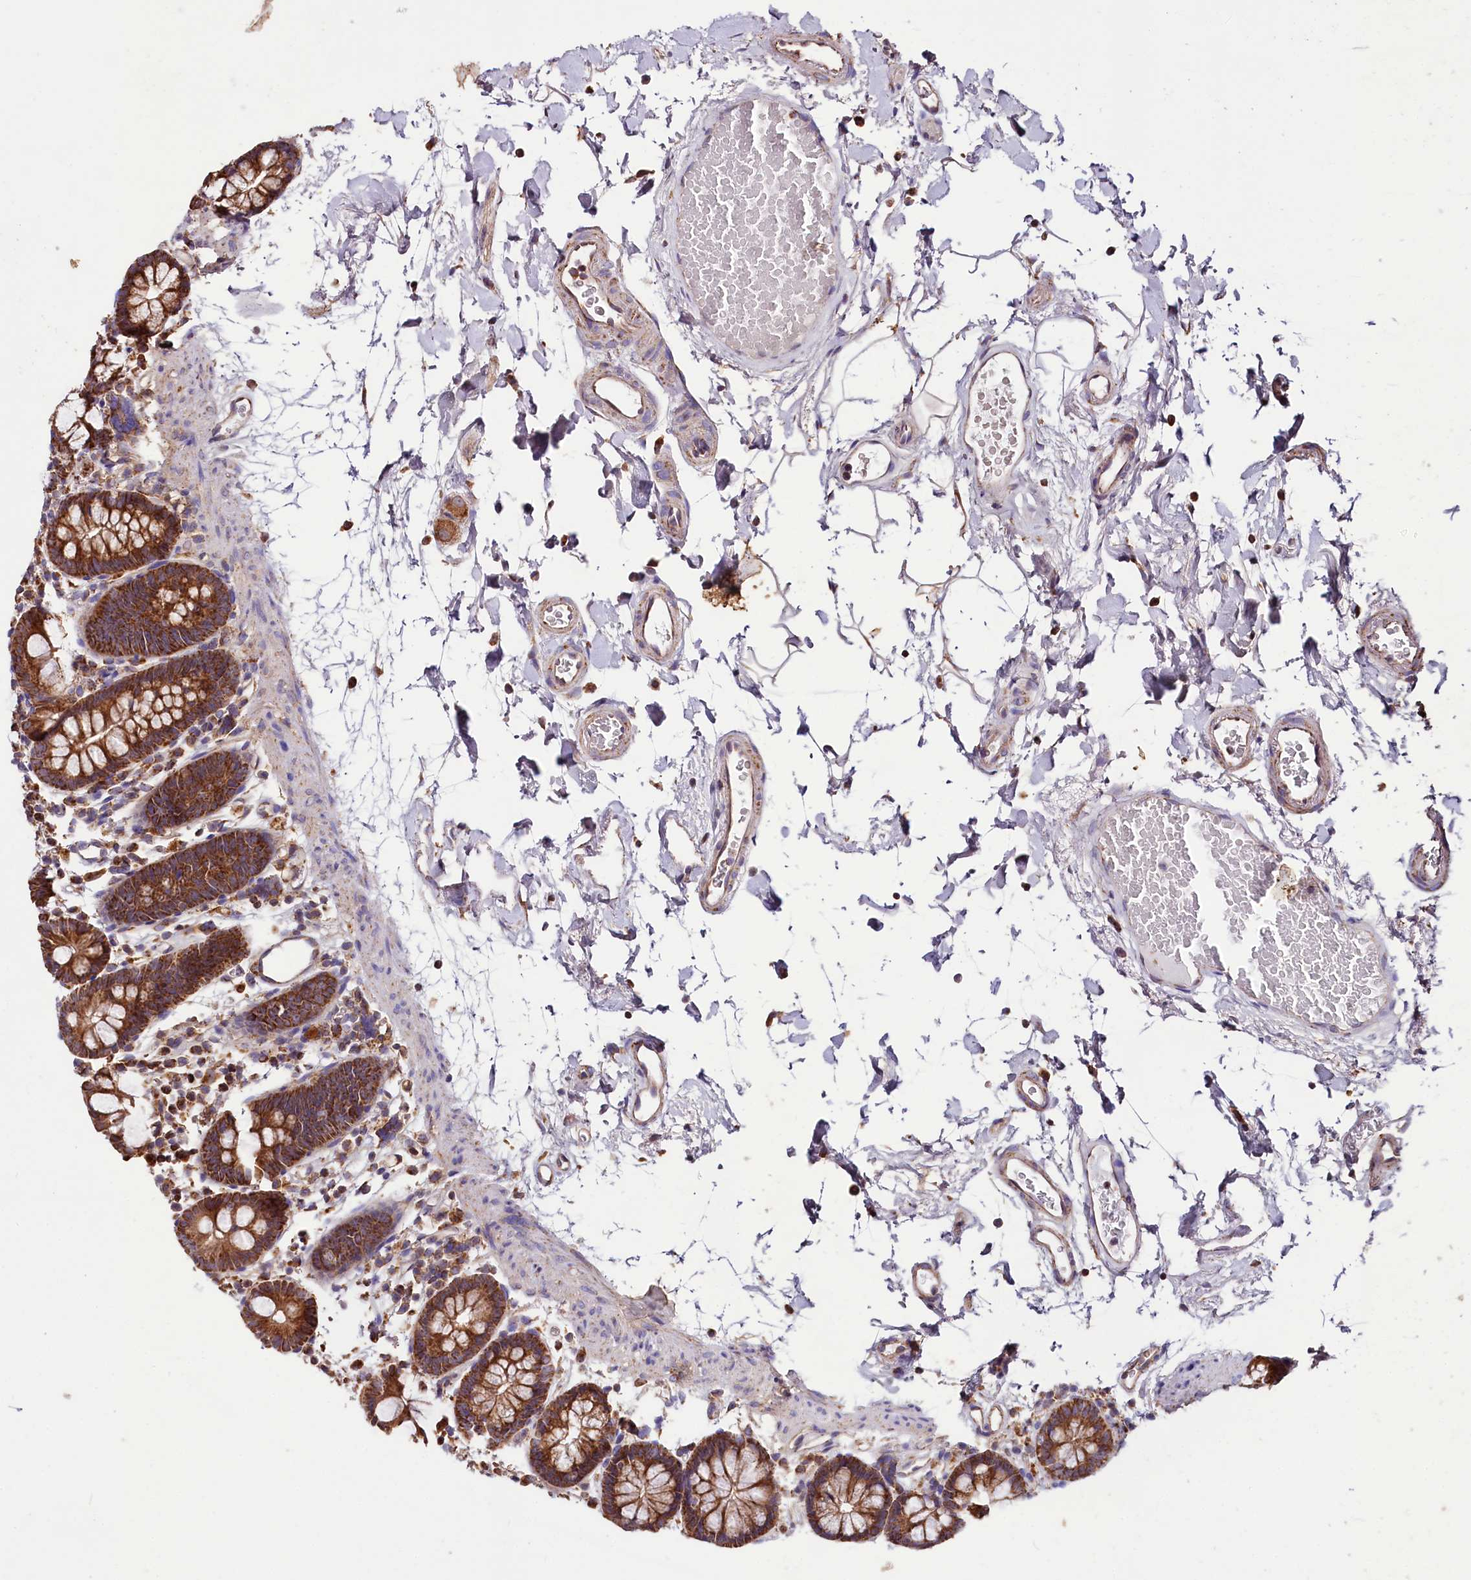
{"staining": {"intensity": "moderate", "quantity": ">75%", "location": "cytoplasmic/membranous"}, "tissue": "colon", "cell_type": "Endothelial cells", "image_type": "normal", "snomed": [{"axis": "morphology", "description": "Normal tissue, NOS"}, {"axis": "topography", "description": "Colon"}], "caption": "Protein expression analysis of normal colon reveals moderate cytoplasmic/membranous staining in about >75% of endothelial cells.", "gene": "NUDT15", "patient": {"sex": "male", "age": 75}}